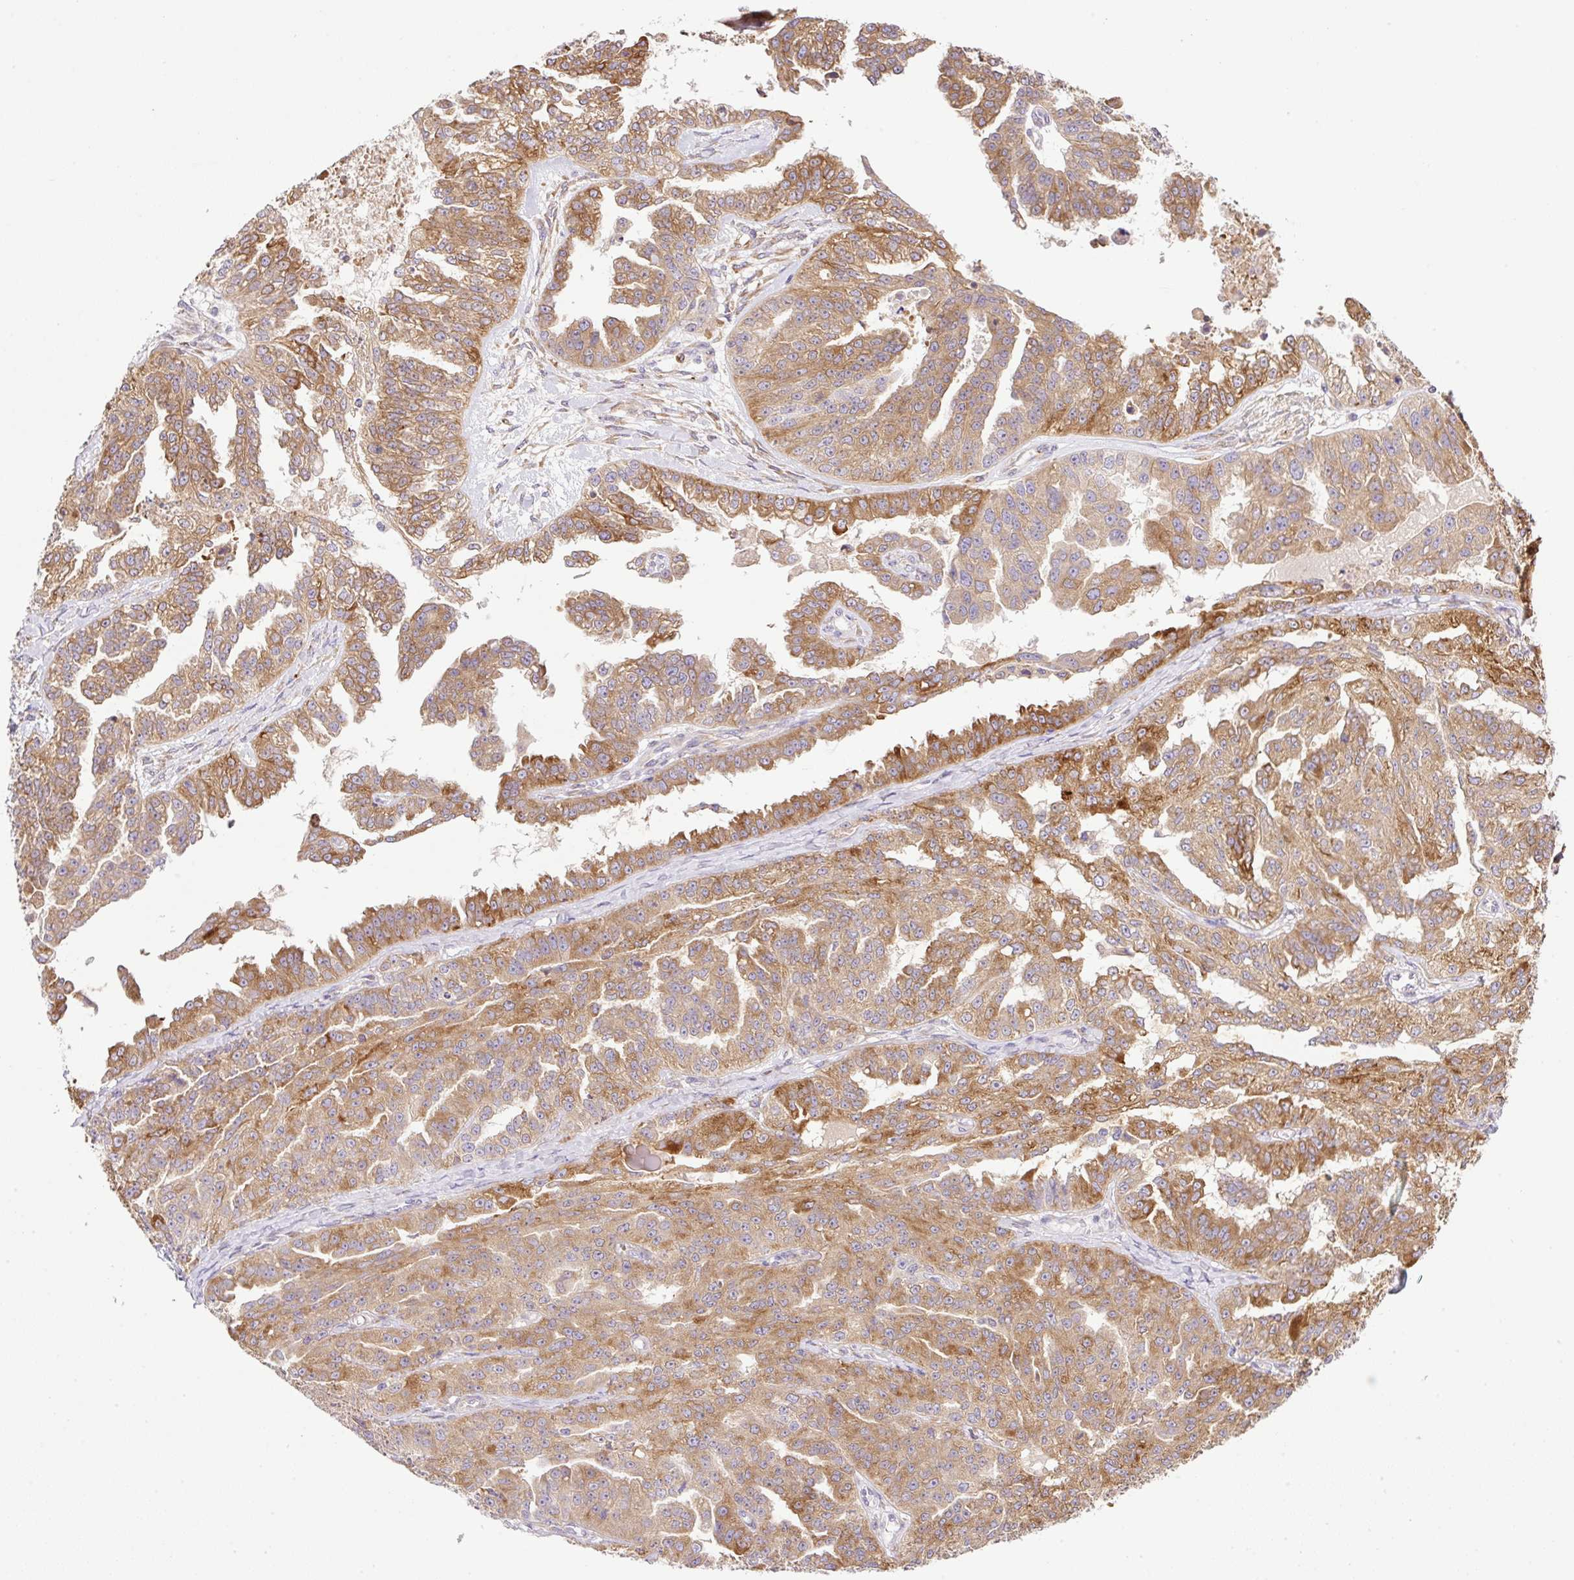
{"staining": {"intensity": "moderate", "quantity": ">75%", "location": "cytoplasmic/membranous"}, "tissue": "ovarian cancer", "cell_type": "Tumor cells", "image_type": "cancer", "snomed": [{"axis": "morphology", "description": "Cystadenocarcinoma, serous, NOS"}, {"axis": "topography", "description": "Ovary"}], "caption": "Immunohistochemistry (IHC) (DAB) staining of ovarian serous cystadenocarcinoma reveals moderate cytoplasmic/membranous protein expression in approximately >75% of tumor cells.", "gene": "POFUT1", "patient": {"sex": "female", "age": 58}}